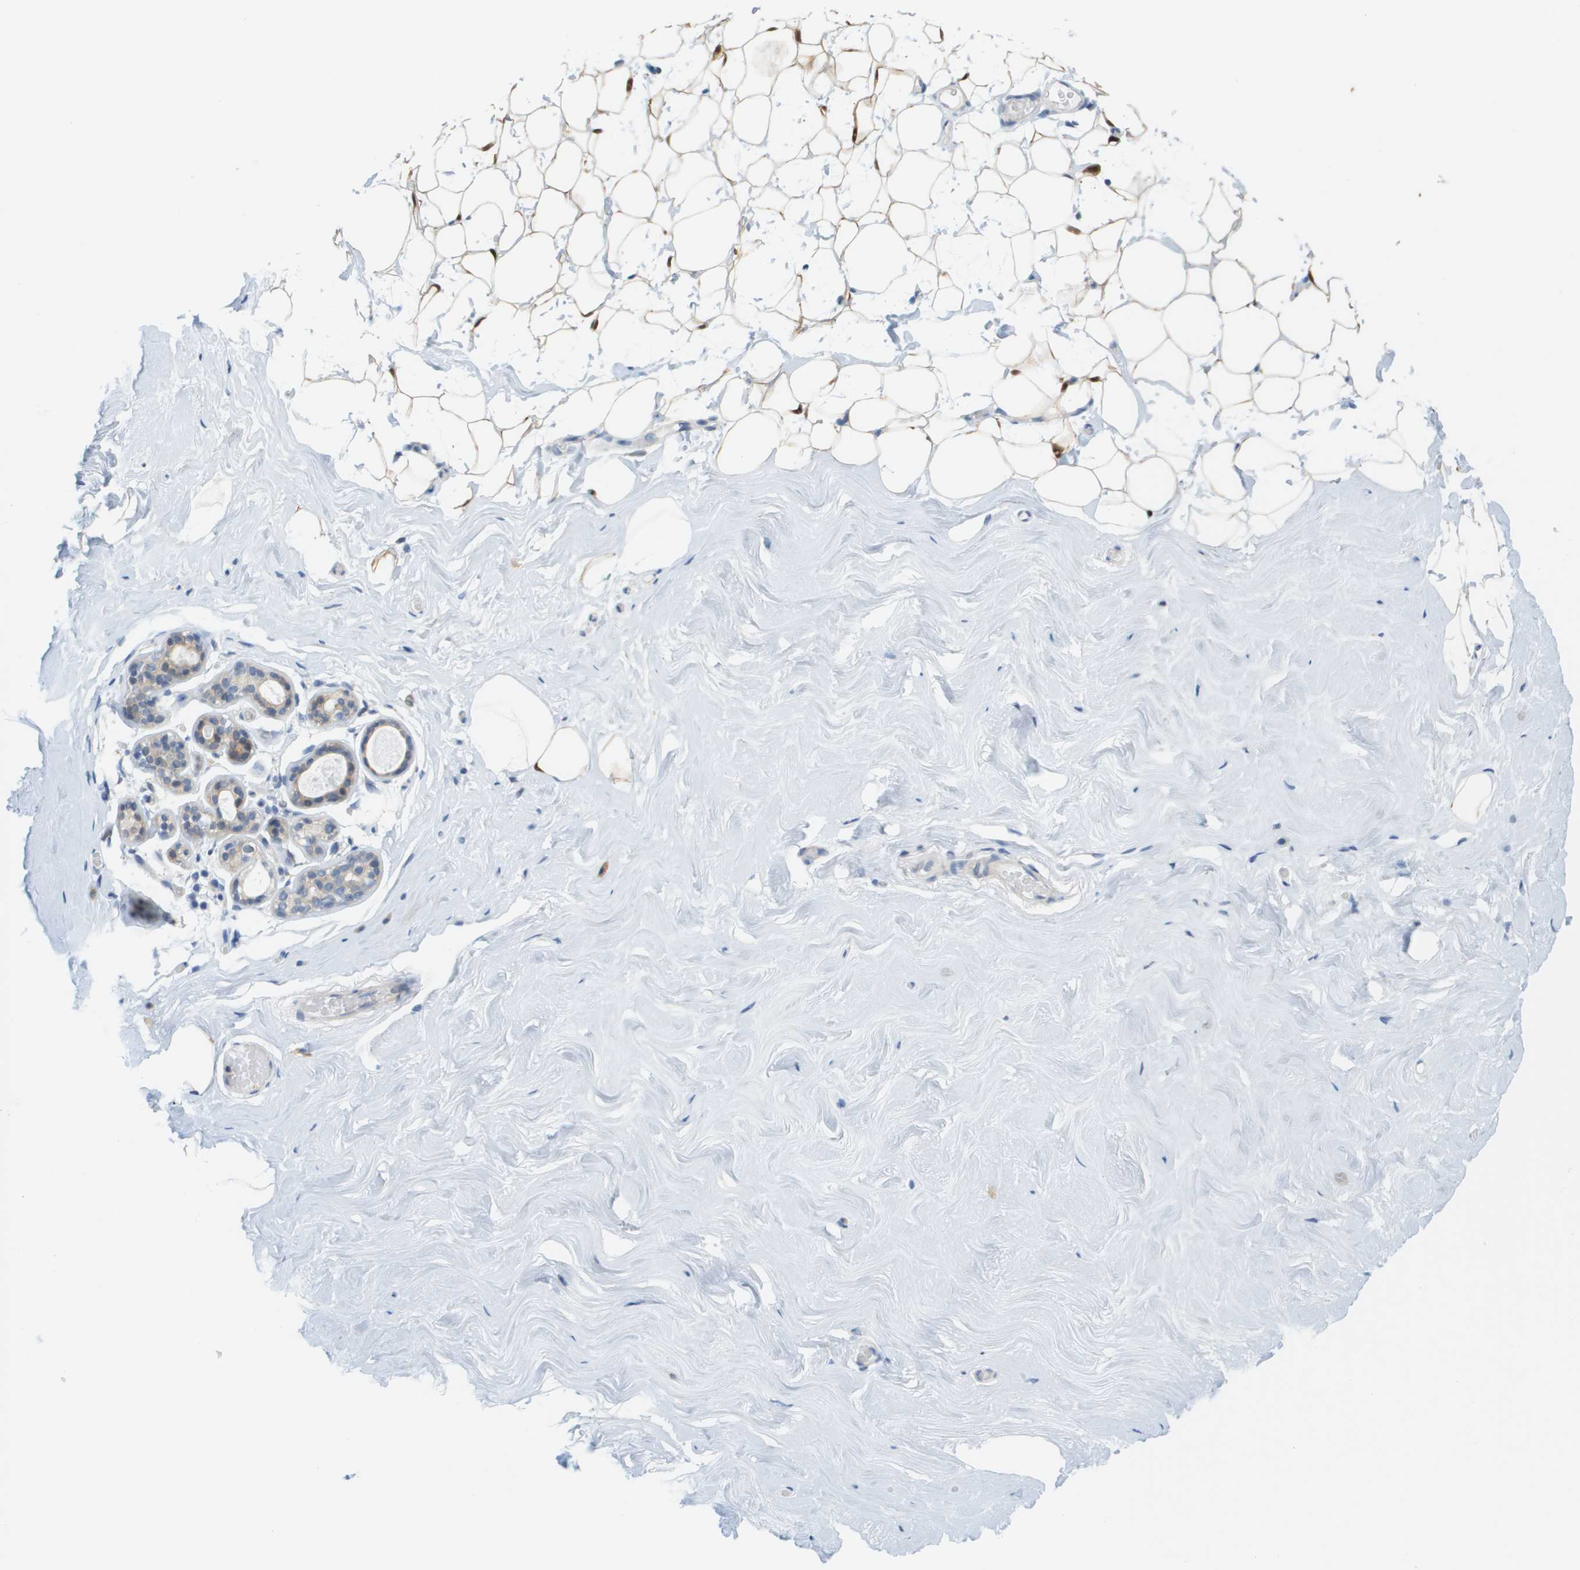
{"staining": {"intensity": "negative", "quantity": "none", "location": "none"}, "tissue": "breast", "cell_type": "Adipocytes", "image_type": "normal", "snomed": [{"axis": "morphology", "description": "Normal tissue, NOS"}, {"axis": "topography", "description": "Breast"}], "caption": "Immunohistochemical staining of unremarkable human breast exhibits no significant expression in adipocytes.", "gene": "CUL9", "patient": {"sex": "female", "age": 75}}